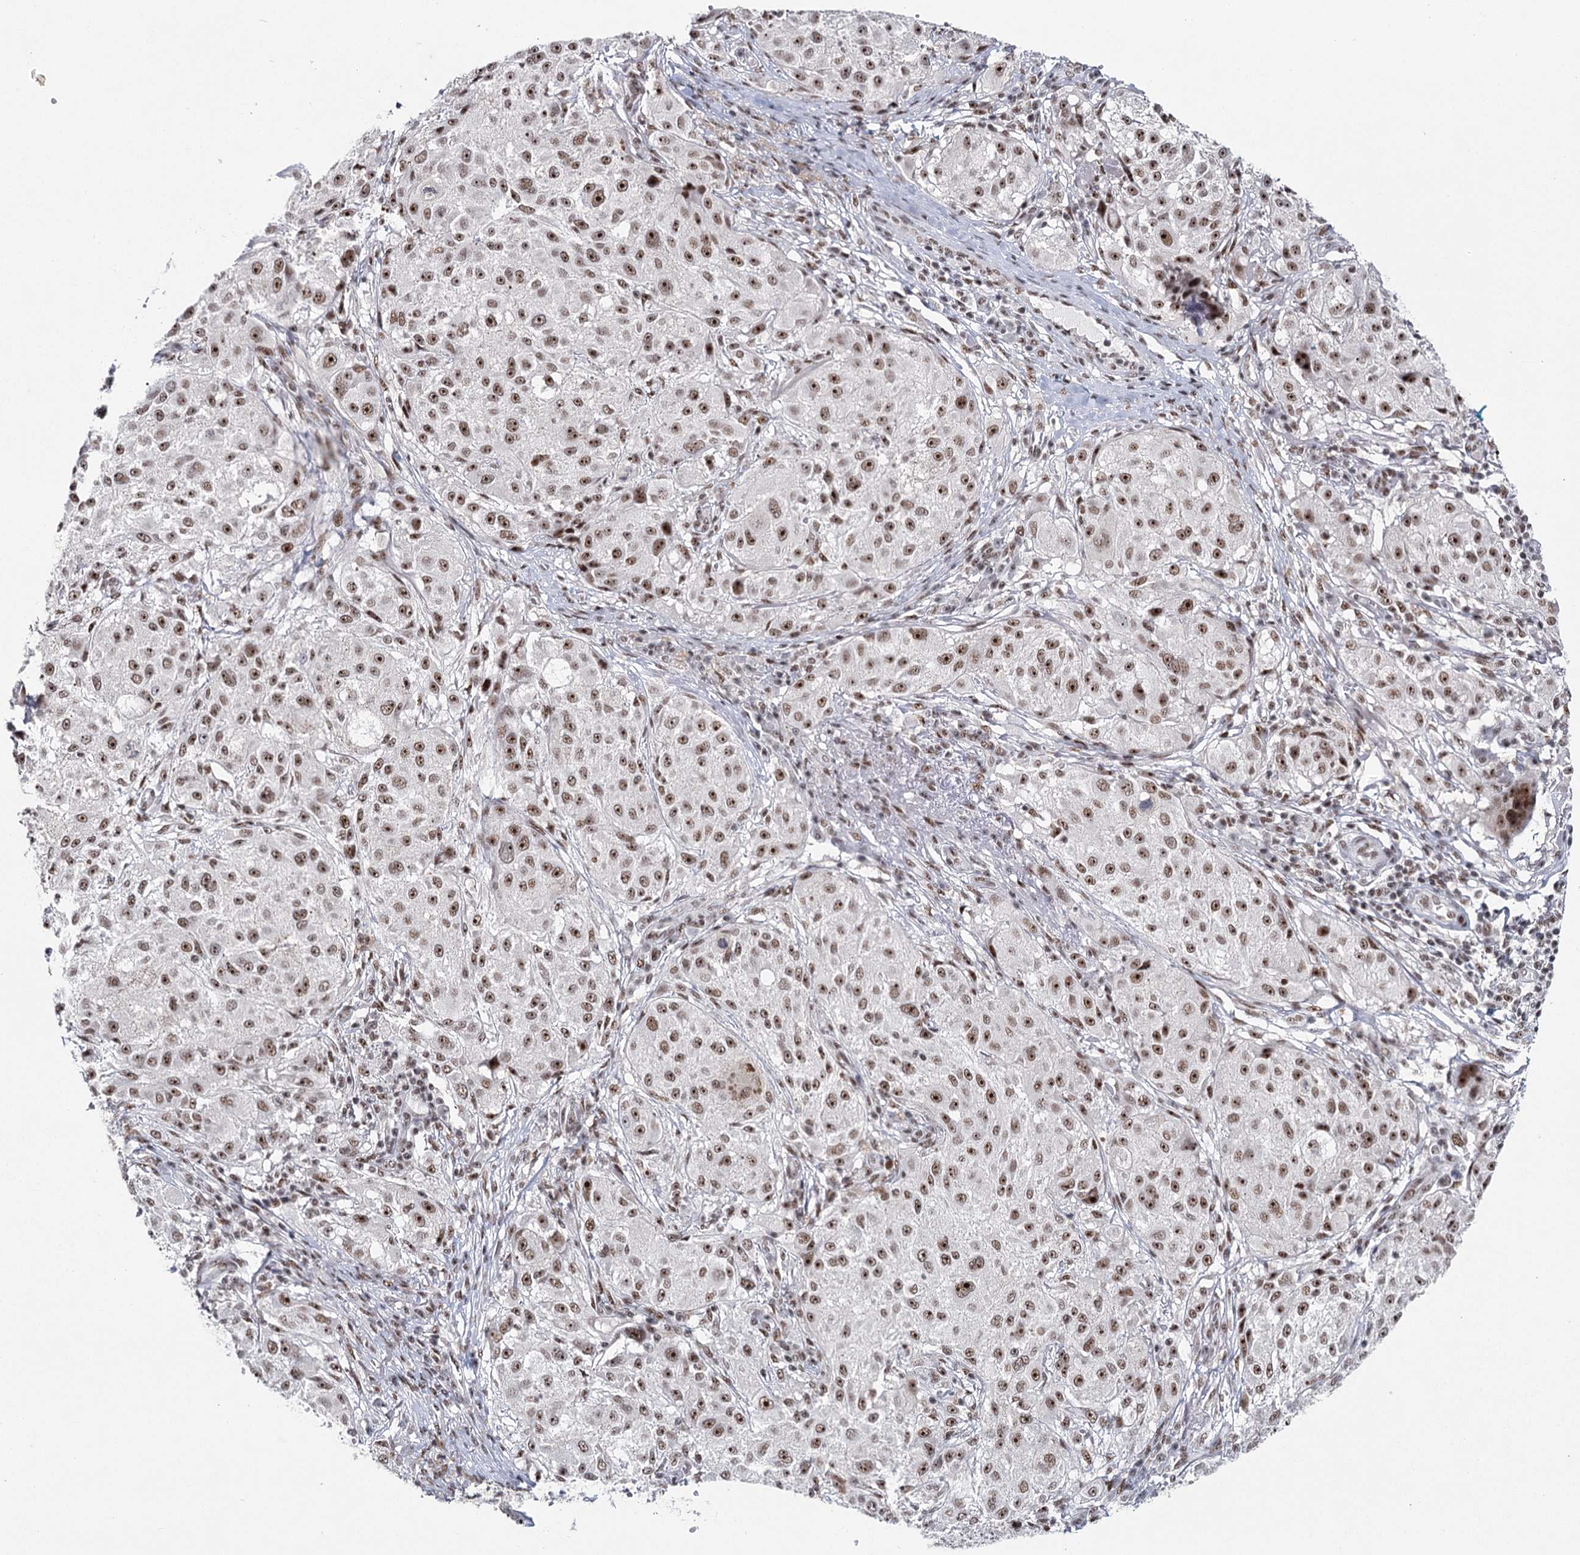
{"staining": {"intensity": "strong", "quantity": ">75%", "location": "nuclear"}, "tissue": "melanoma", "cell_type": "Tumor cells", "image_type": "cancer", "snomed": [{"axis": "morphology", "description": "Necrosis, NOS"}, {"axis": "morphology", "description": "Malignant melanoma, NOS"}, {"axis": "topography", "description": "Skin"}], "caption": "Immunohistochemistry of human melanoma demonstrates high levels of strong nuclear staining in approximately >75% of tumor cells.", "gene": "SCAF8", "patient": {"sex": "female", "age": 87}}